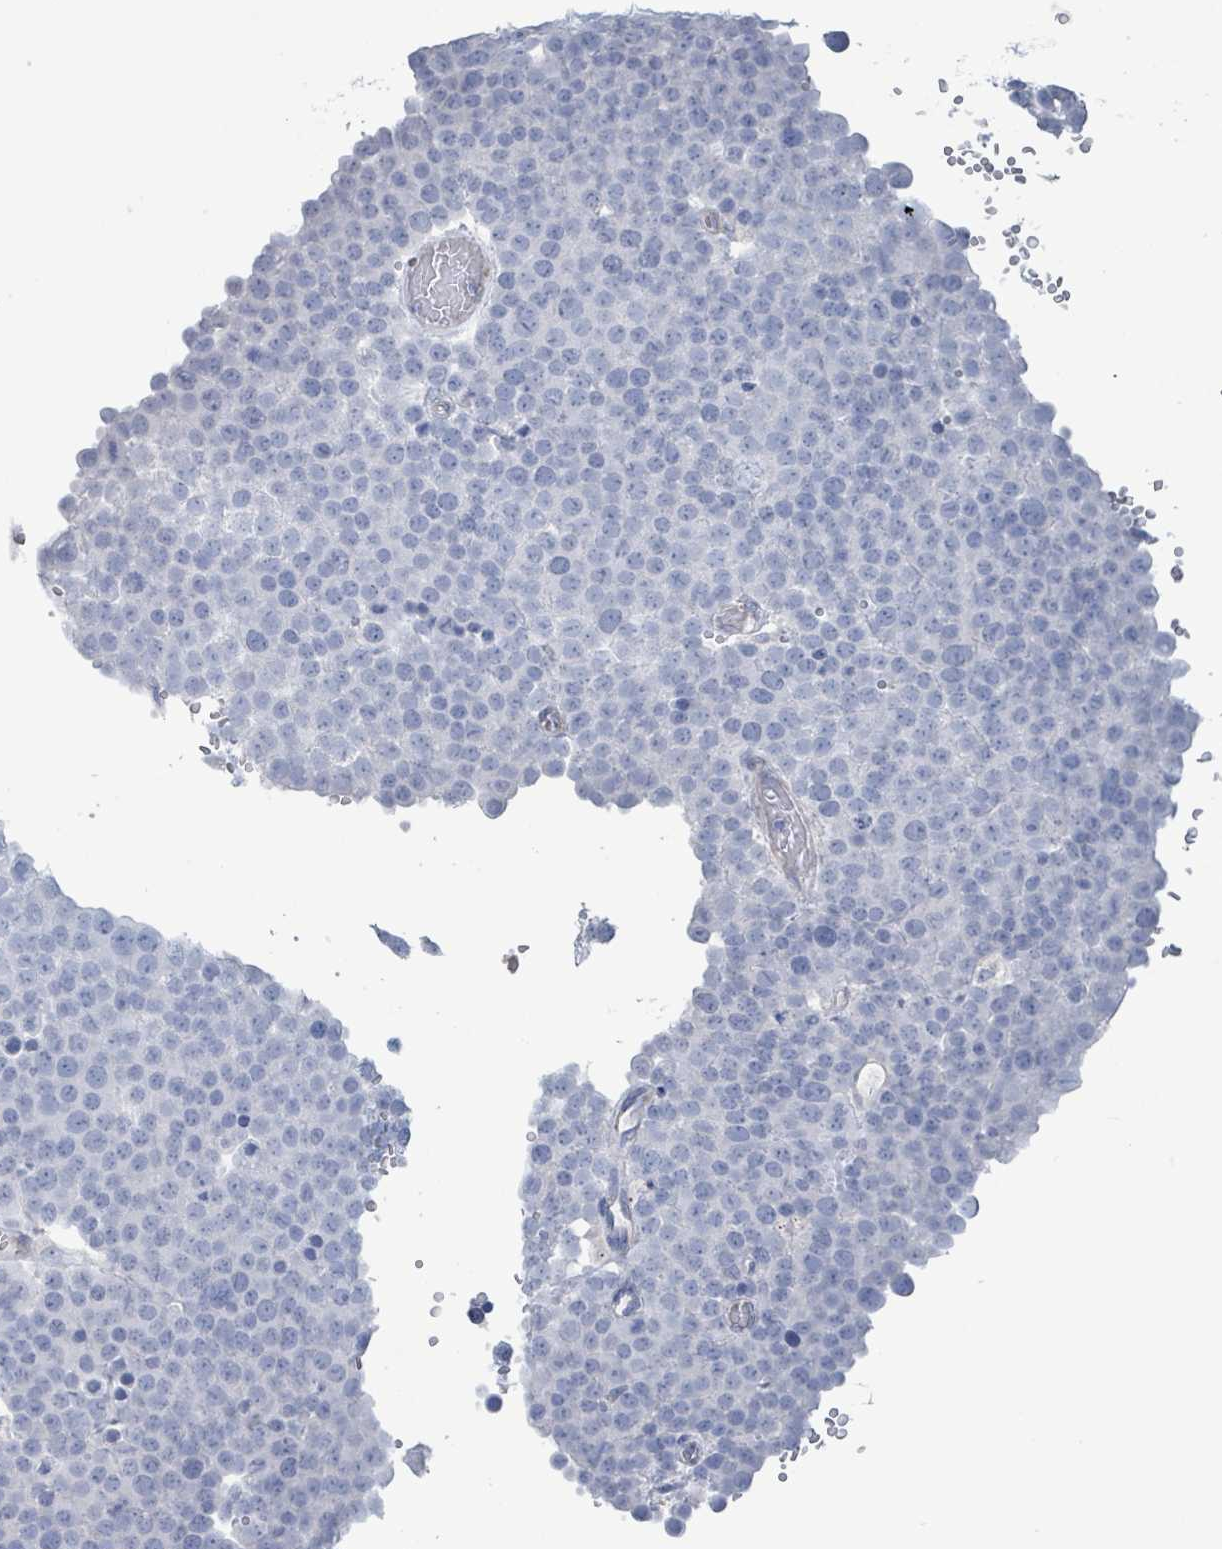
{"staining": {"intensity": "negative", "quantity": "none", "location": "none"}, "tissue": "testis cancer", "cell_type": "Tumor cells", "image_type": "cancer", "snomed": [{"axis": "morphology", "description": "Normal tissue, NOS"}, {"axis": "morphology", "description": "Seminoma, NOS"}, {"axis": "topography", "description": "Testis"}], "caption": "A high-resolution histopathology image shows IHC staining of seminoma (testis), which displays no significant positivity in tumor cells. (DAB (3,3'-diaminobenzidine) IHC visualized using brightfield microscopy, high magnification).", "gene": "PKLR", "patient": {"sex": "male", "age": 71}}